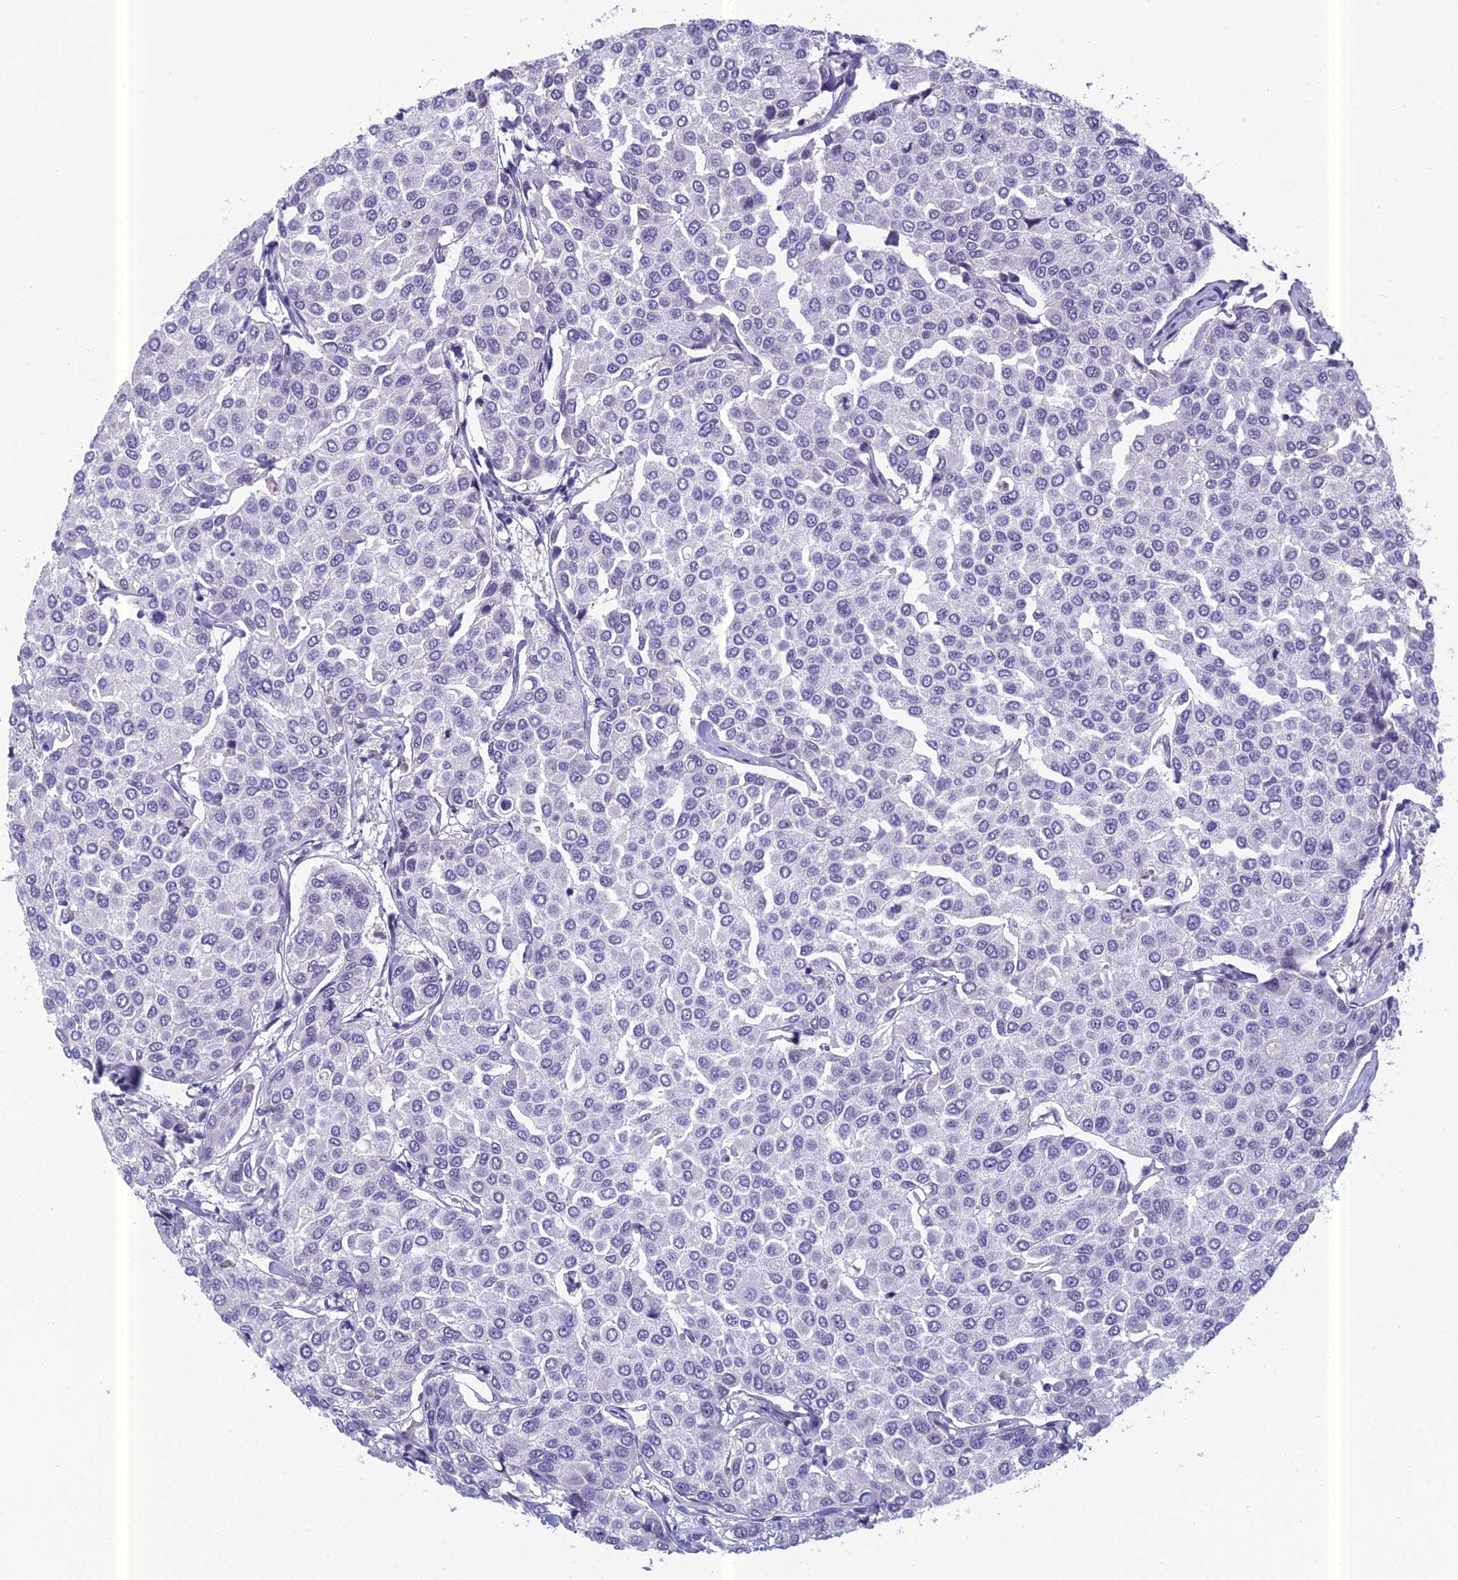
{"staining": {"intensity": "negative", "quantity": "none", "location": "none"}, "tissue": "breast cancer", "cell_type": "Tumor cells", "image_type": "cancer", "snomed": [{"axis": "morphology", "description": "Duct carcinoma"}, {"axis": "topography", "description": "Breast"}], "caption": "Tumor cells are negative for protein expression in human breast cancer (invasive ductal carcinoma). (Stains: DAB (3,3'-diaminobenzidine) immunohistochemistry (IHC) with hematoxylin counter stain, Microscopy: brightfield microscopy at high magnification).", "gene": "RGS17", "patient": {"sex": "female", "age": 55}}